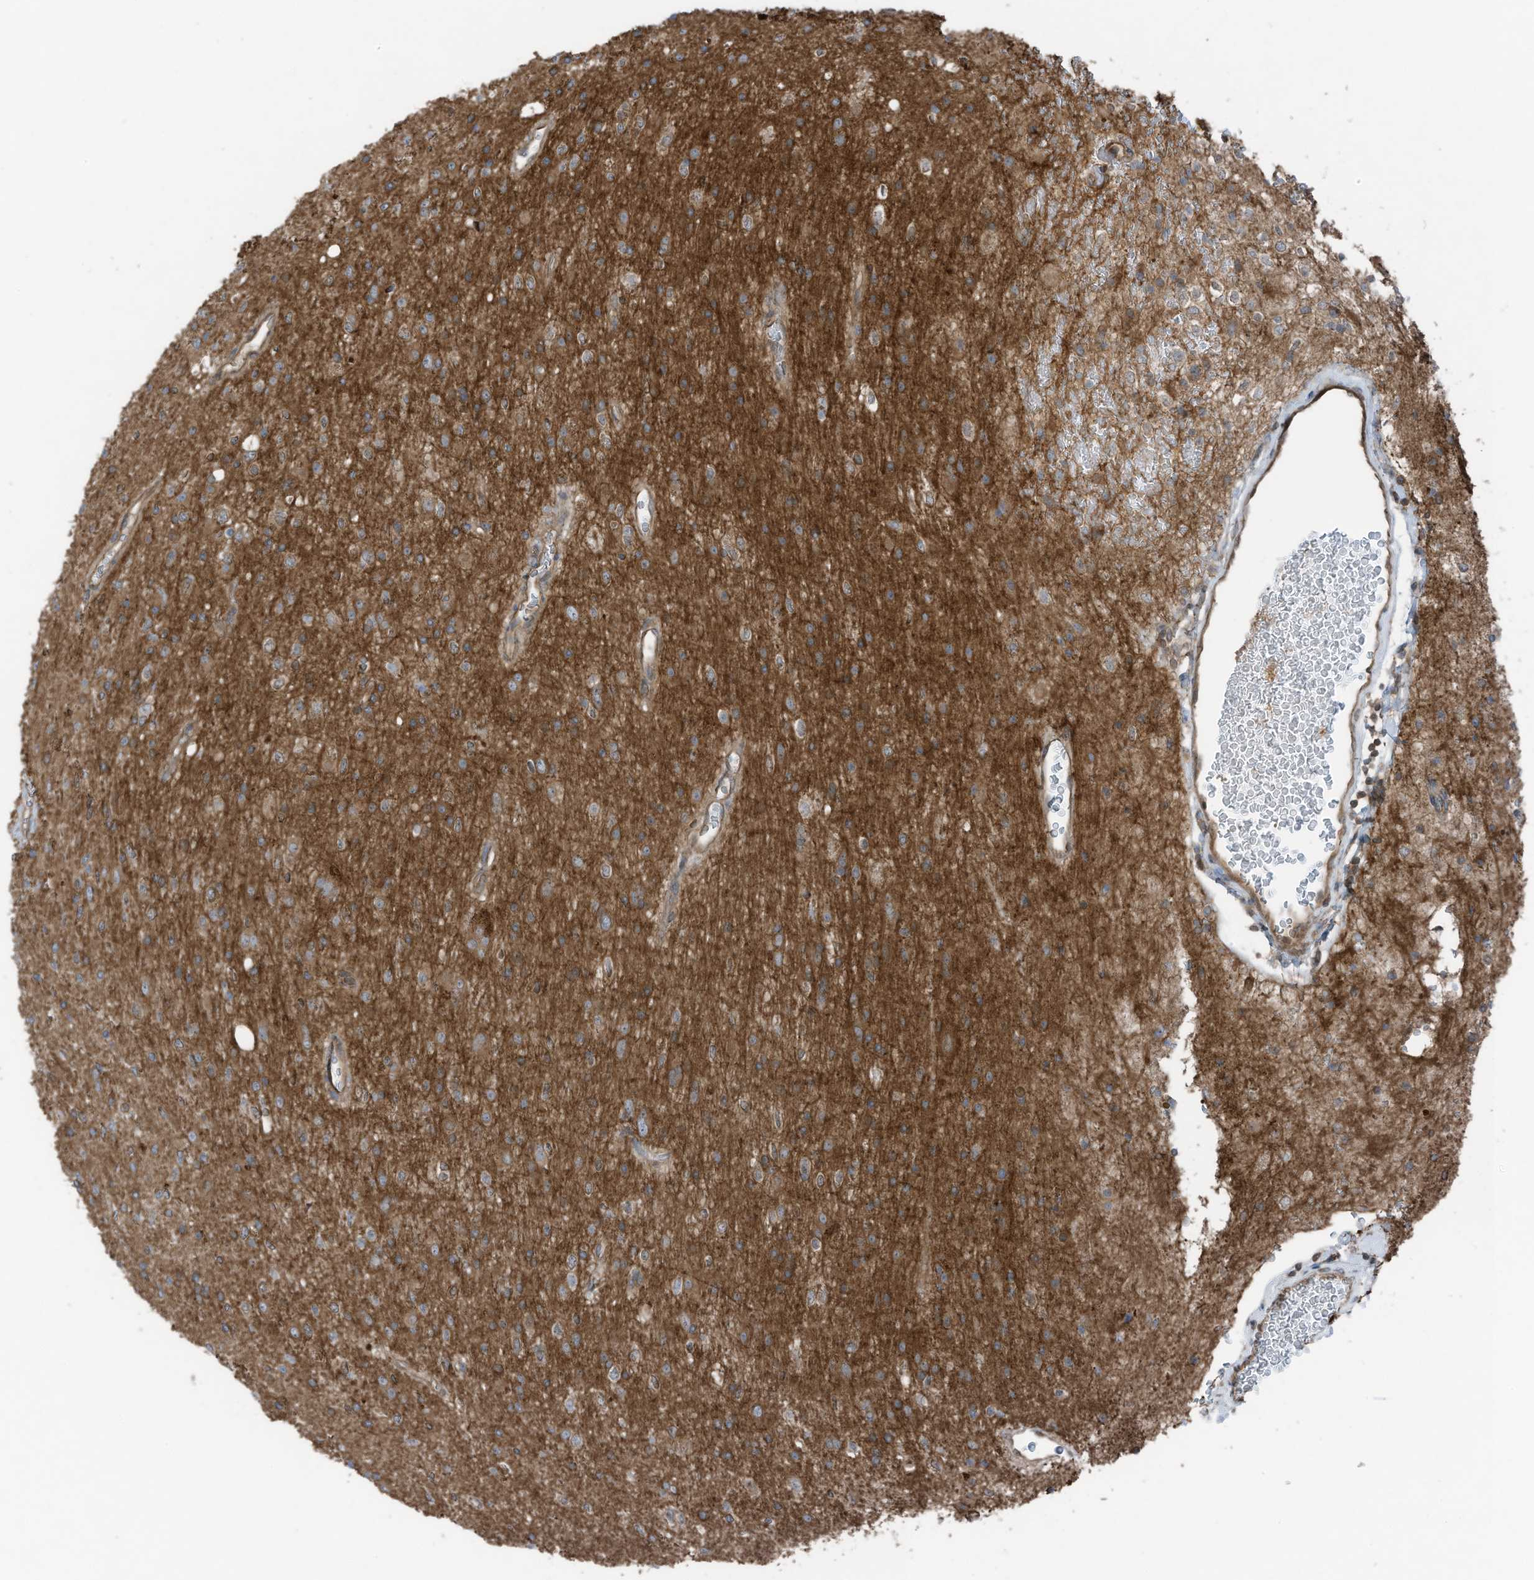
{"staining": {"intensity": "moderate", "quantity": "<25%", "location": "cytoplasmic/membranous"}, "tissue": "glioma", "cell_type": "Tumor cells", "image_type": "cancer", "snomed": [{"axis": "morphology", "description": "Glioma, malignant, High grade"}, {"axis": "topography", "description": "Brain"}], "caption": "The histopathology image shows a brown stain indicating the presence of a protein in the cytoplasmic/membranous of tumor cells in glioma. Nuclei are stained in blue.", "gene": "TXNDC9", "patient": {"sex": "male", "age": 34}}